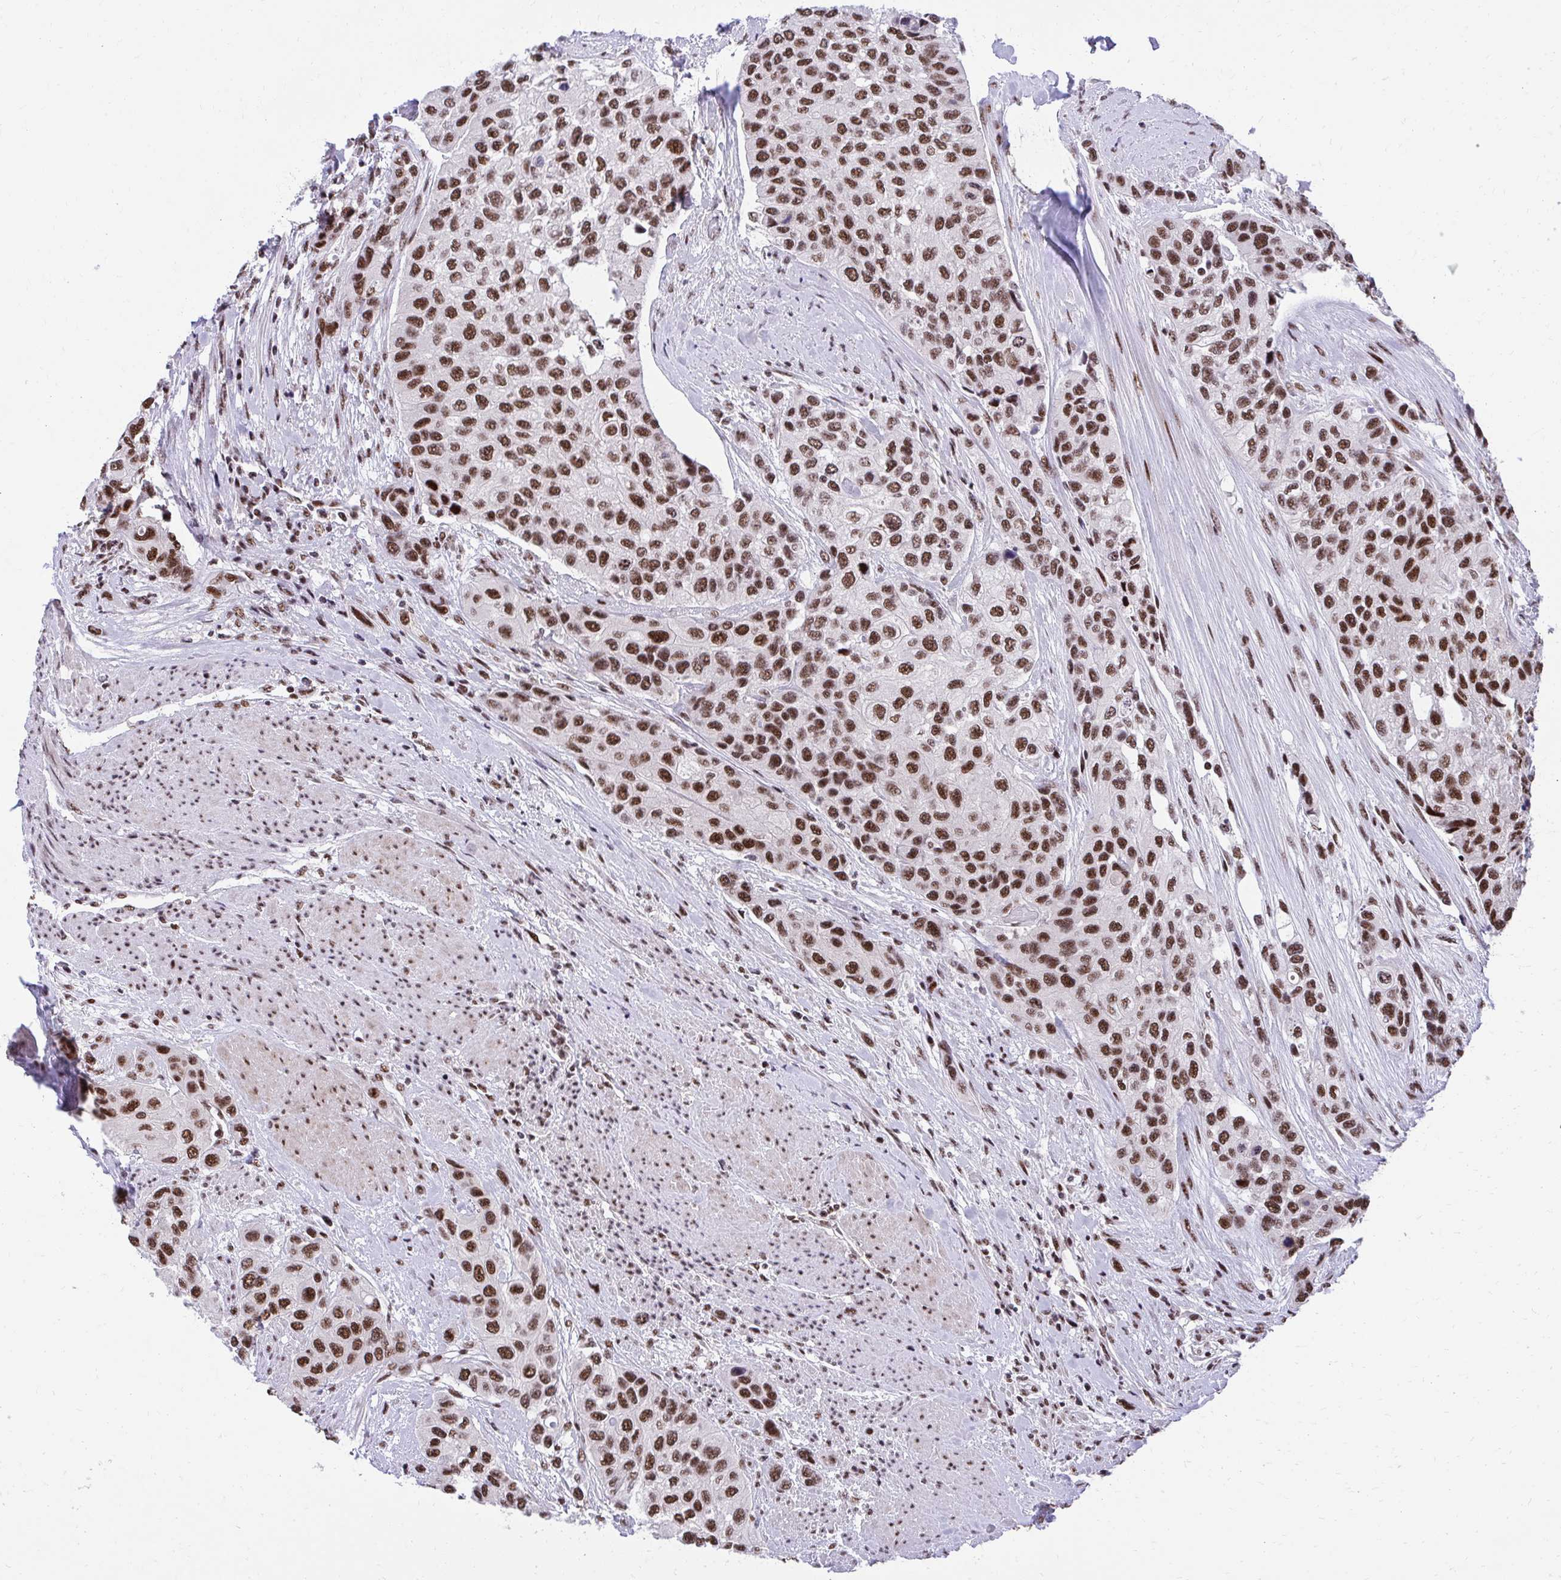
{"staining": {"intensity": "strong", "quantity": ">75%", "location": "nuclear"}, "tissue": "urothelial cancer", "cell_type": "Tumor cells", "image_type": "cancer", "snomed": [{"axis": "morphology", "description": "Normal tissue, NOS"}, {"axis": "morphology", "description": "Urothelial carcinoma, High grade"}, {"axis": "topography", "description": "Vascular tissue"}, {"axis": "topography", "description": "Urinary bladder"}], "caption": "Brown immunohistochemical staining in urothelial carcinoma (high-grade) displays strong nuclear staining in approximately >75% of tumor cells.", "gene": "SYNE4", "patient": {"sex": "female", "age": 56}}